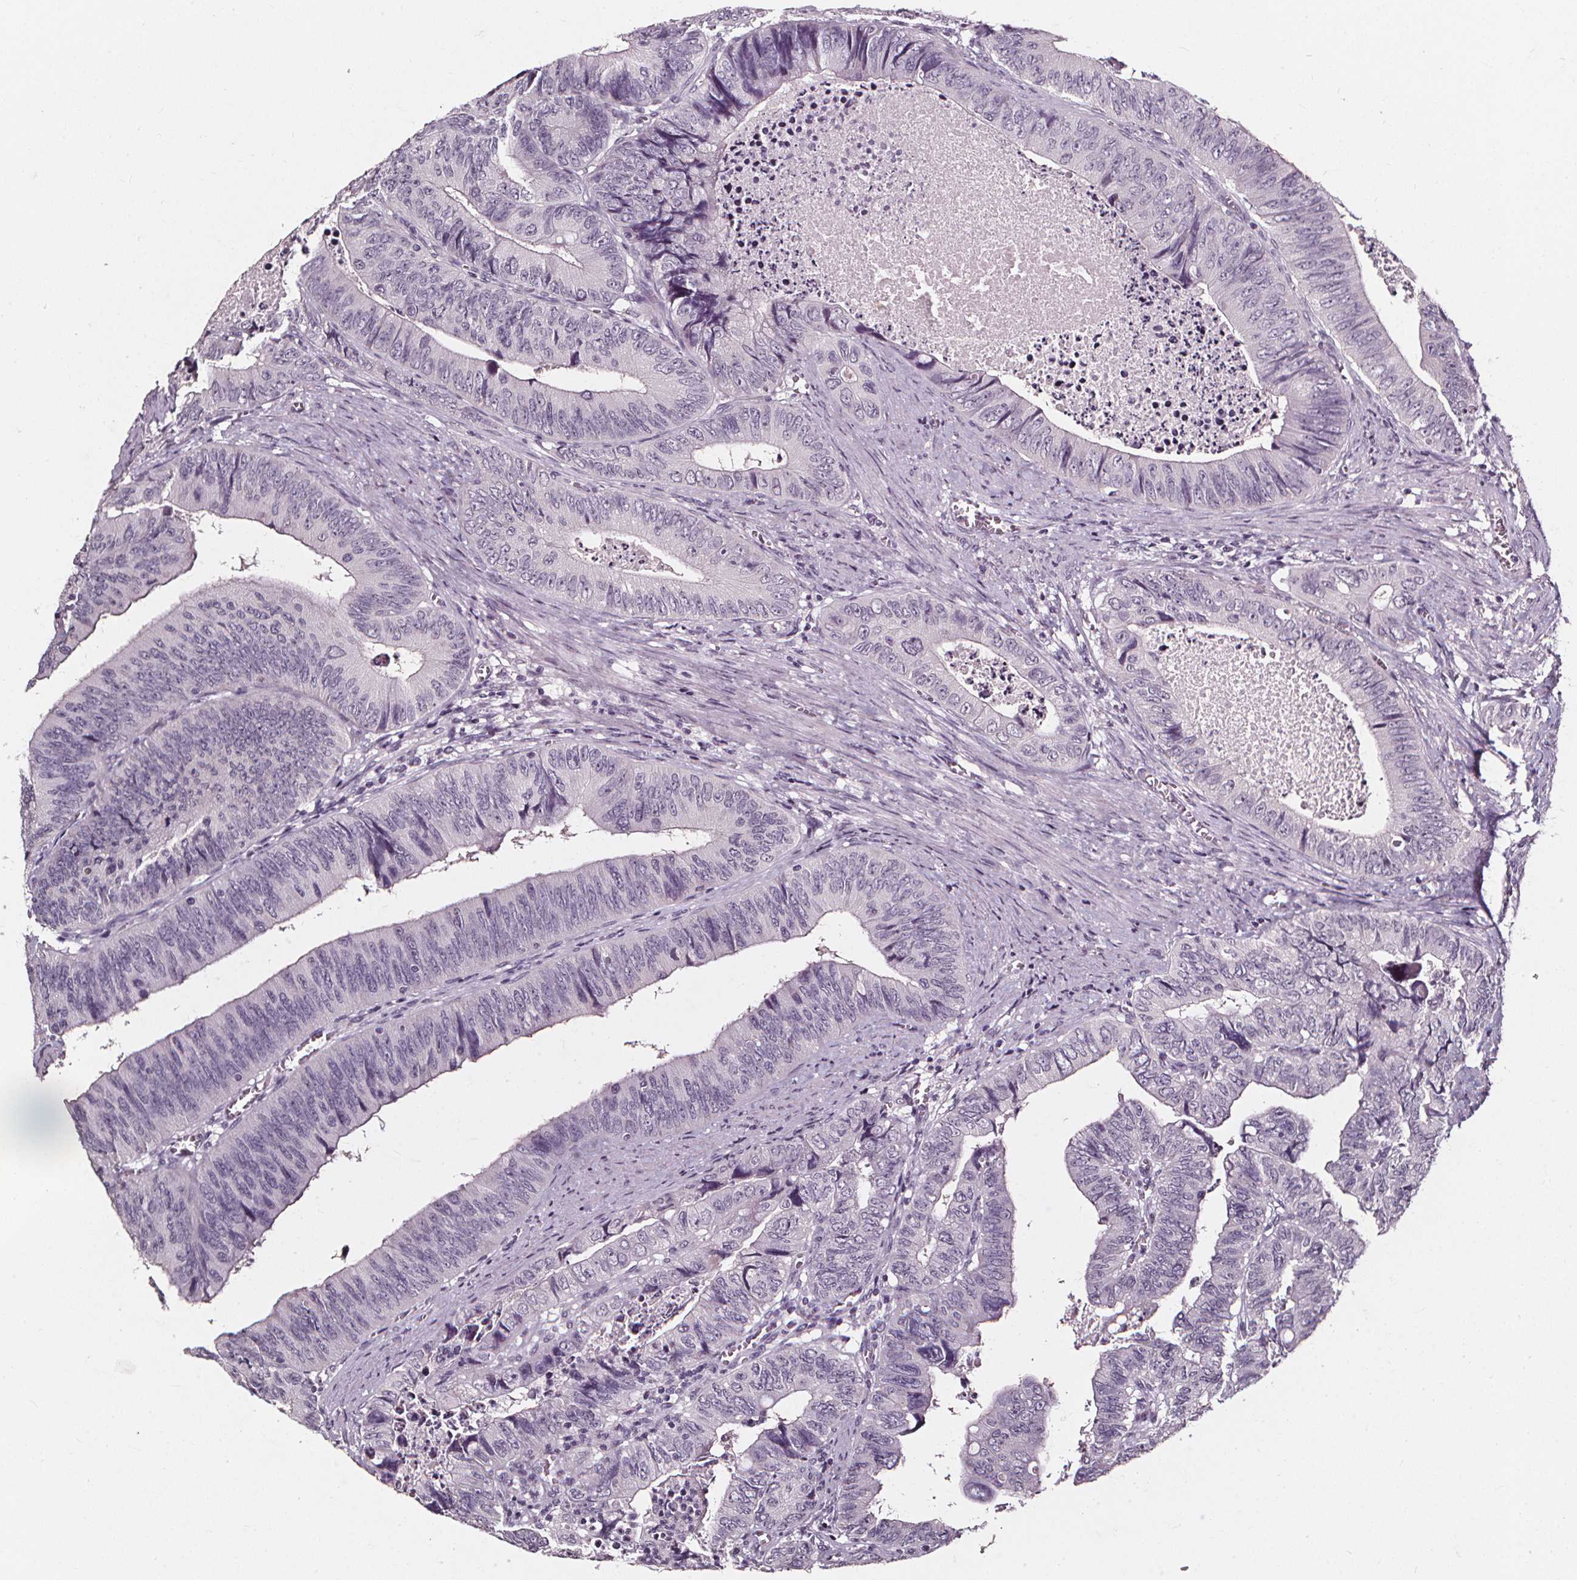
{"staining": {"intensity": "negative", "quantity": "none", "location": "none"}, "tissue": "colorectal cancer", "cell_type": "Tumor cells", "image_type": "cancer", "snomed": [{"axis": "morphology", "description": "Adenocarcinoma, NOS"}, {"axis": "topography", "description": "Colon"}], "caption": "Protein analysis of colorectal cancer (adenocarcinoma) exhibits no significant expression in tumor cells.", "gene": "DEFA5", "patient": {"sex": "female", "age": 84}}